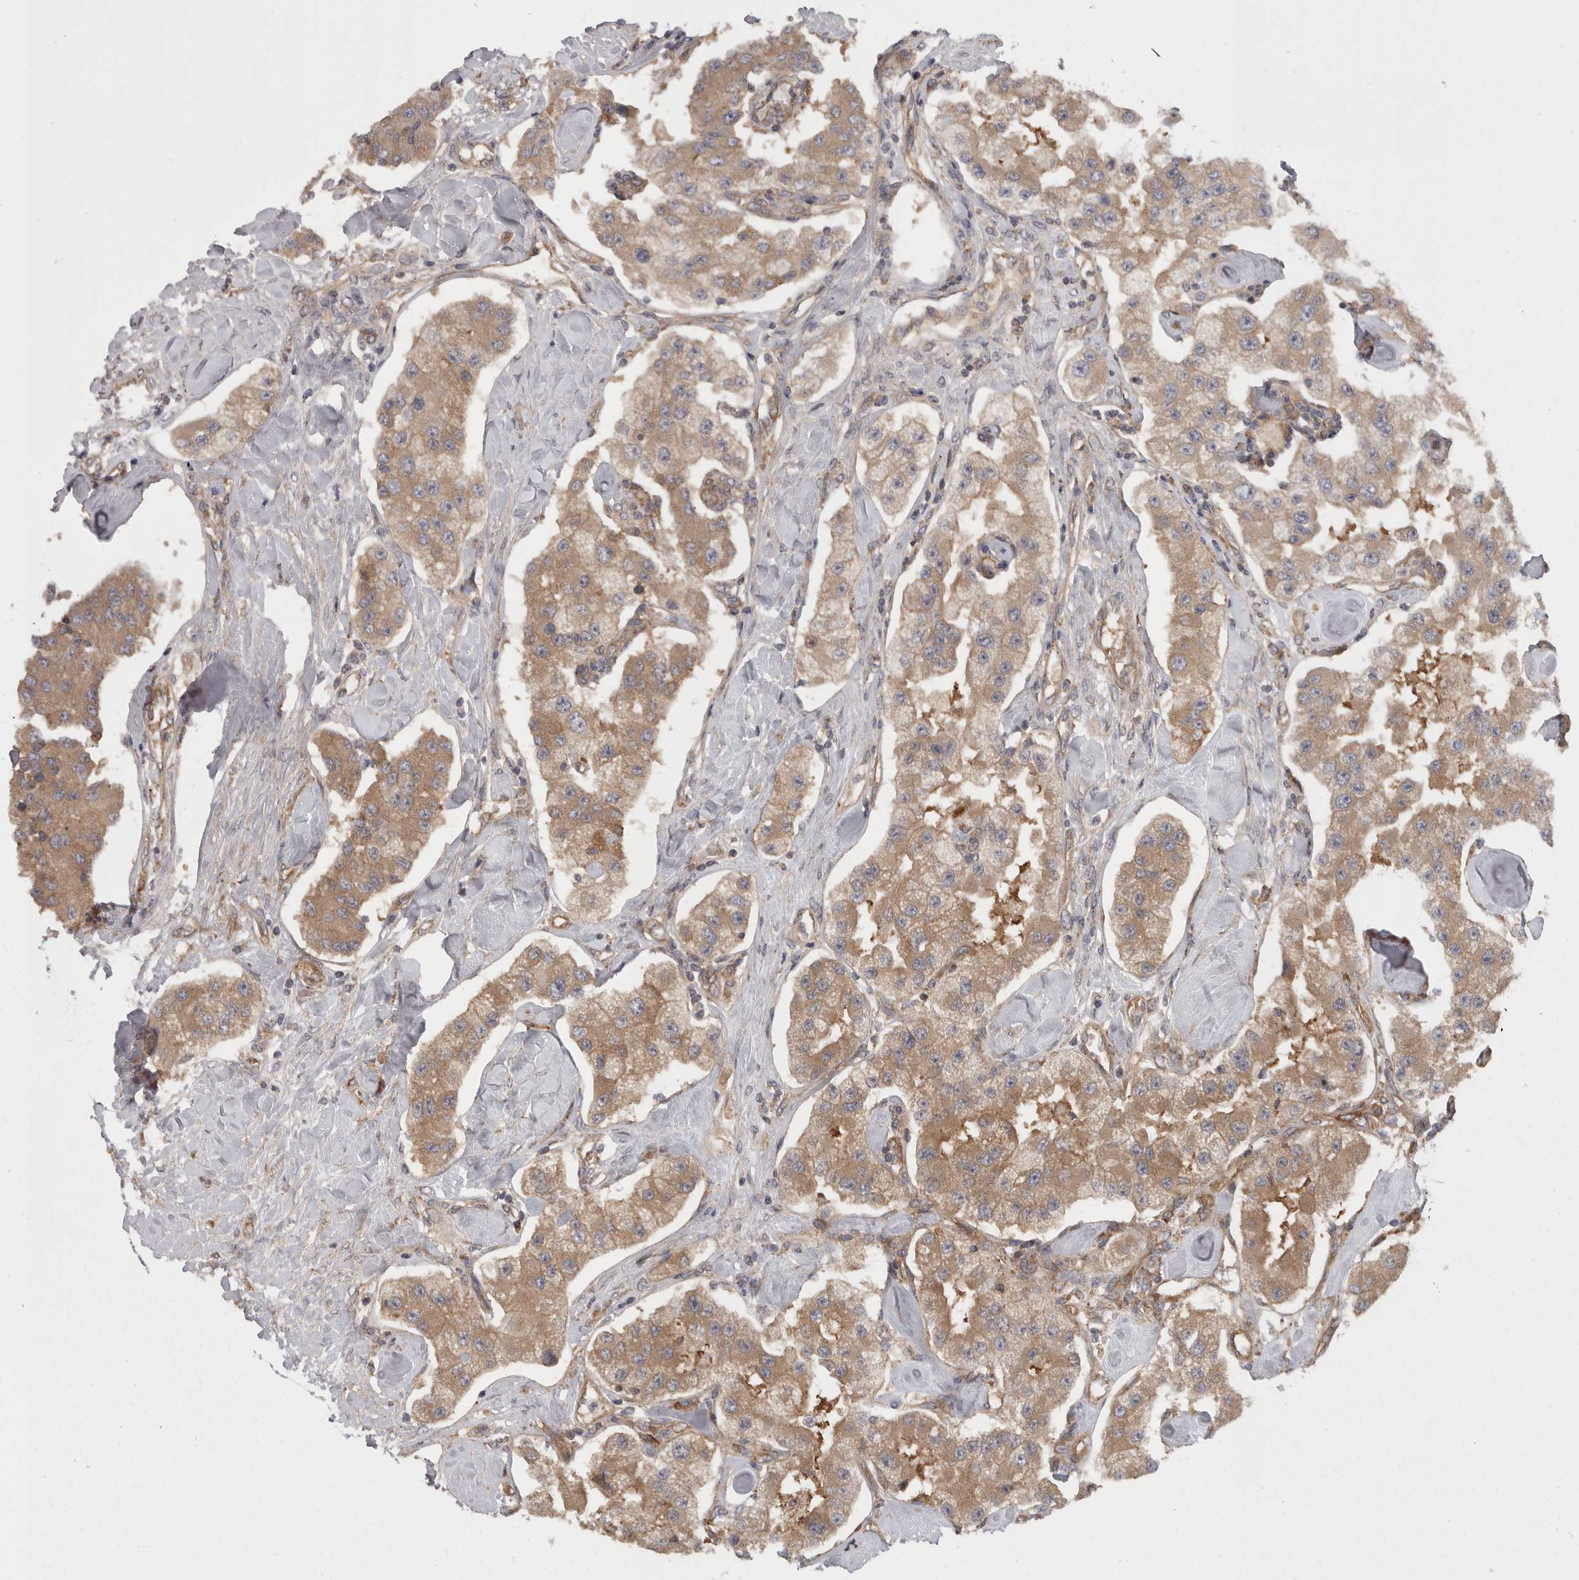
{"staining": {"intensity": "moderate", "quantity": ">75%", "location": "cytoplasmic/membranous"}, "tissue": "carcinoid", "cell_type": "Tumor cells", "image_type": "cancer", "snomed": [{"axis": "morphology", "description": "Carcinoid, malignant, NOS"}, {"axis": "topography", "description": "Pancreas"}], "caption": "A high-resolution micrograph shows immunohistochemistry staining of carcinoid, which exhibits moderate cytoplasmic/membranous staining in about >75% of tumor cells.", "gene": "SMCR8", "patient": {"sex": "male", "age": 41}}